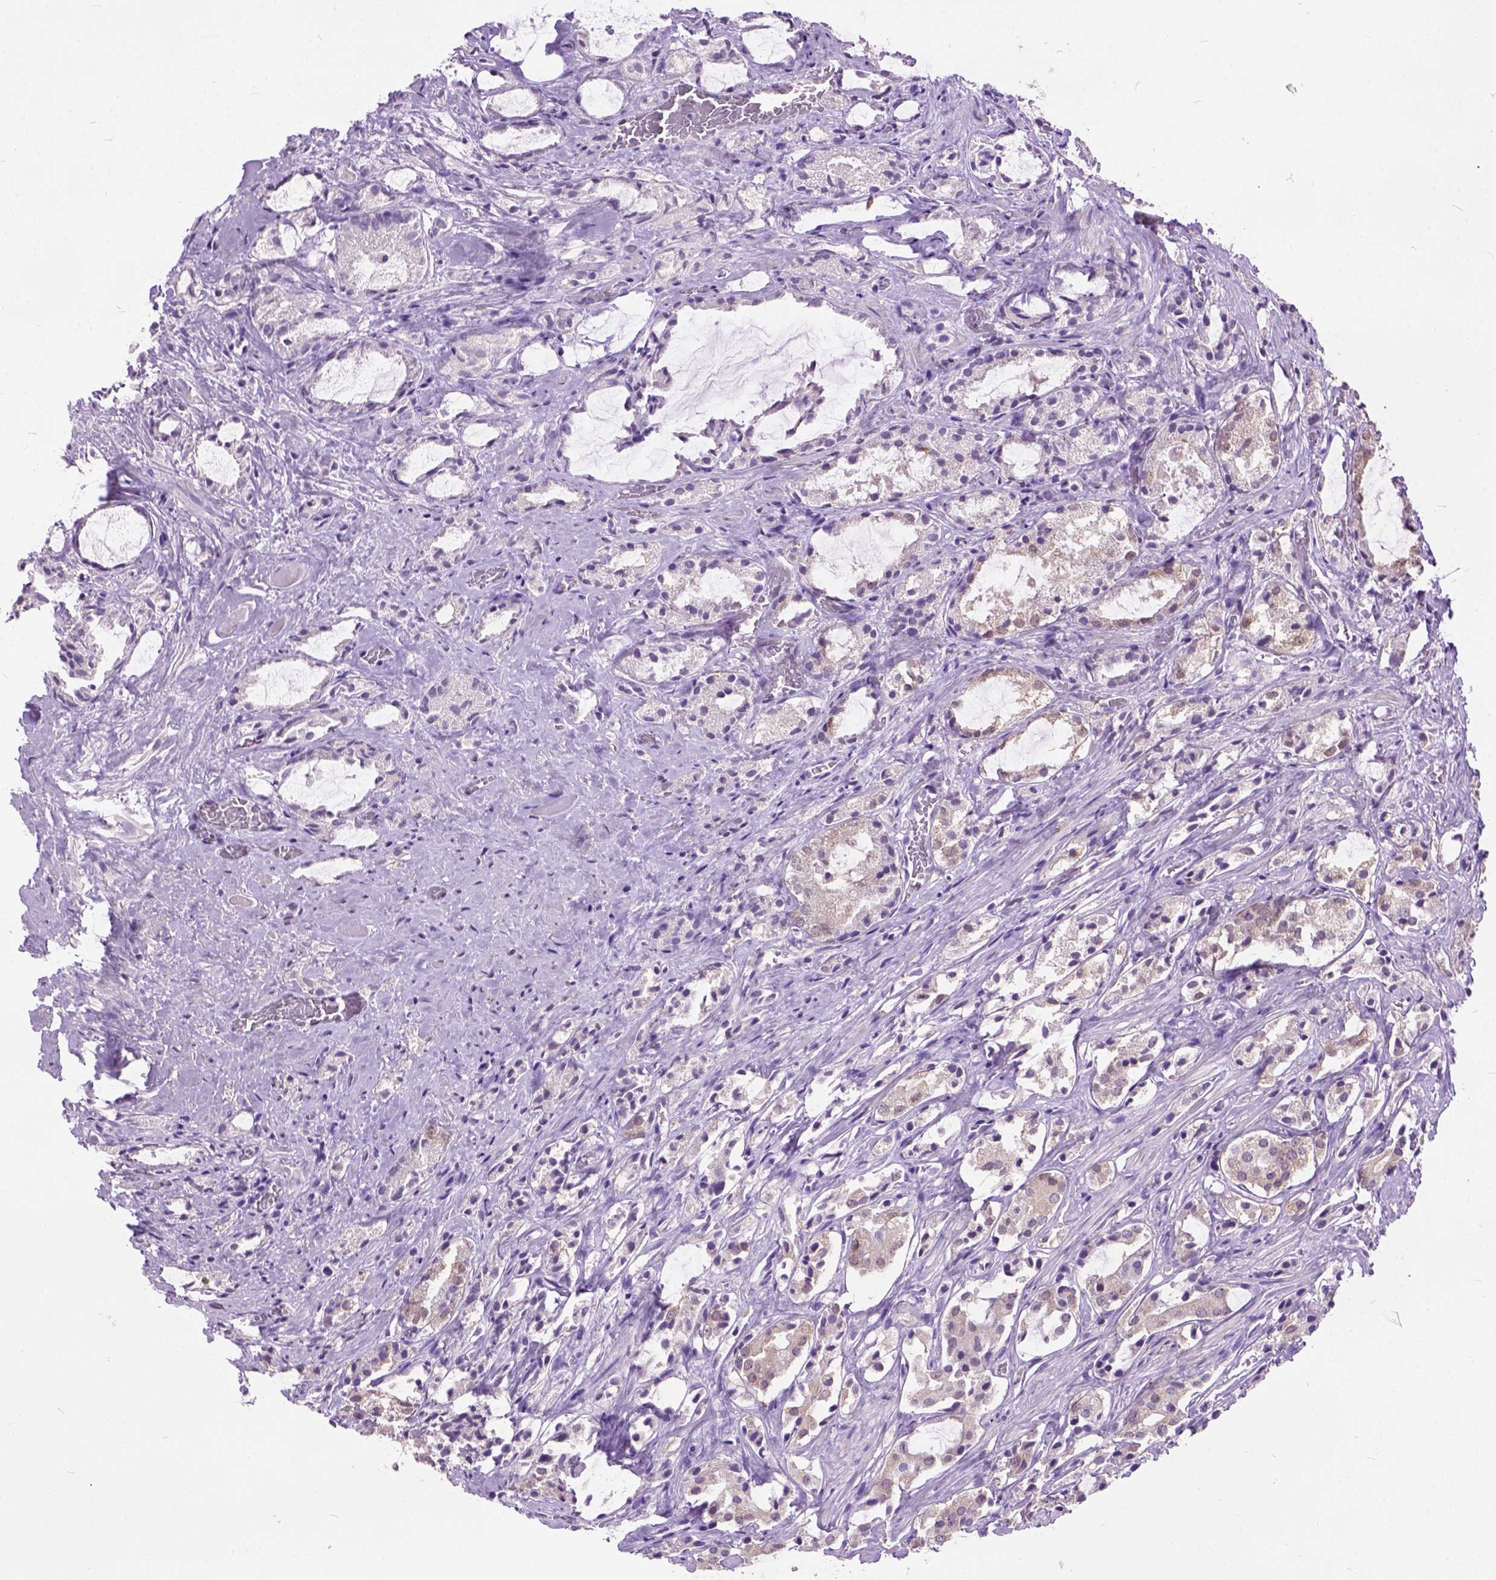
{"staining": {"intensity": "negative", "quantity": "none", "location": "none"}, "tissue": "prostate cancer", "cell_type": "Tumor cells", "image_type": "cancer", "snomed": [{"axis": "morphology", "description": "Adenocarcinoma, NOS"}, {"axis": "topography", "description": "Prostate"}], "caption": "The micrograph demonstrates no significant expression in tumor cells of prostate cancer (adenocarcinoma).", "gene": "MAPT", "patient": {"sex": "male", "age": 66}}